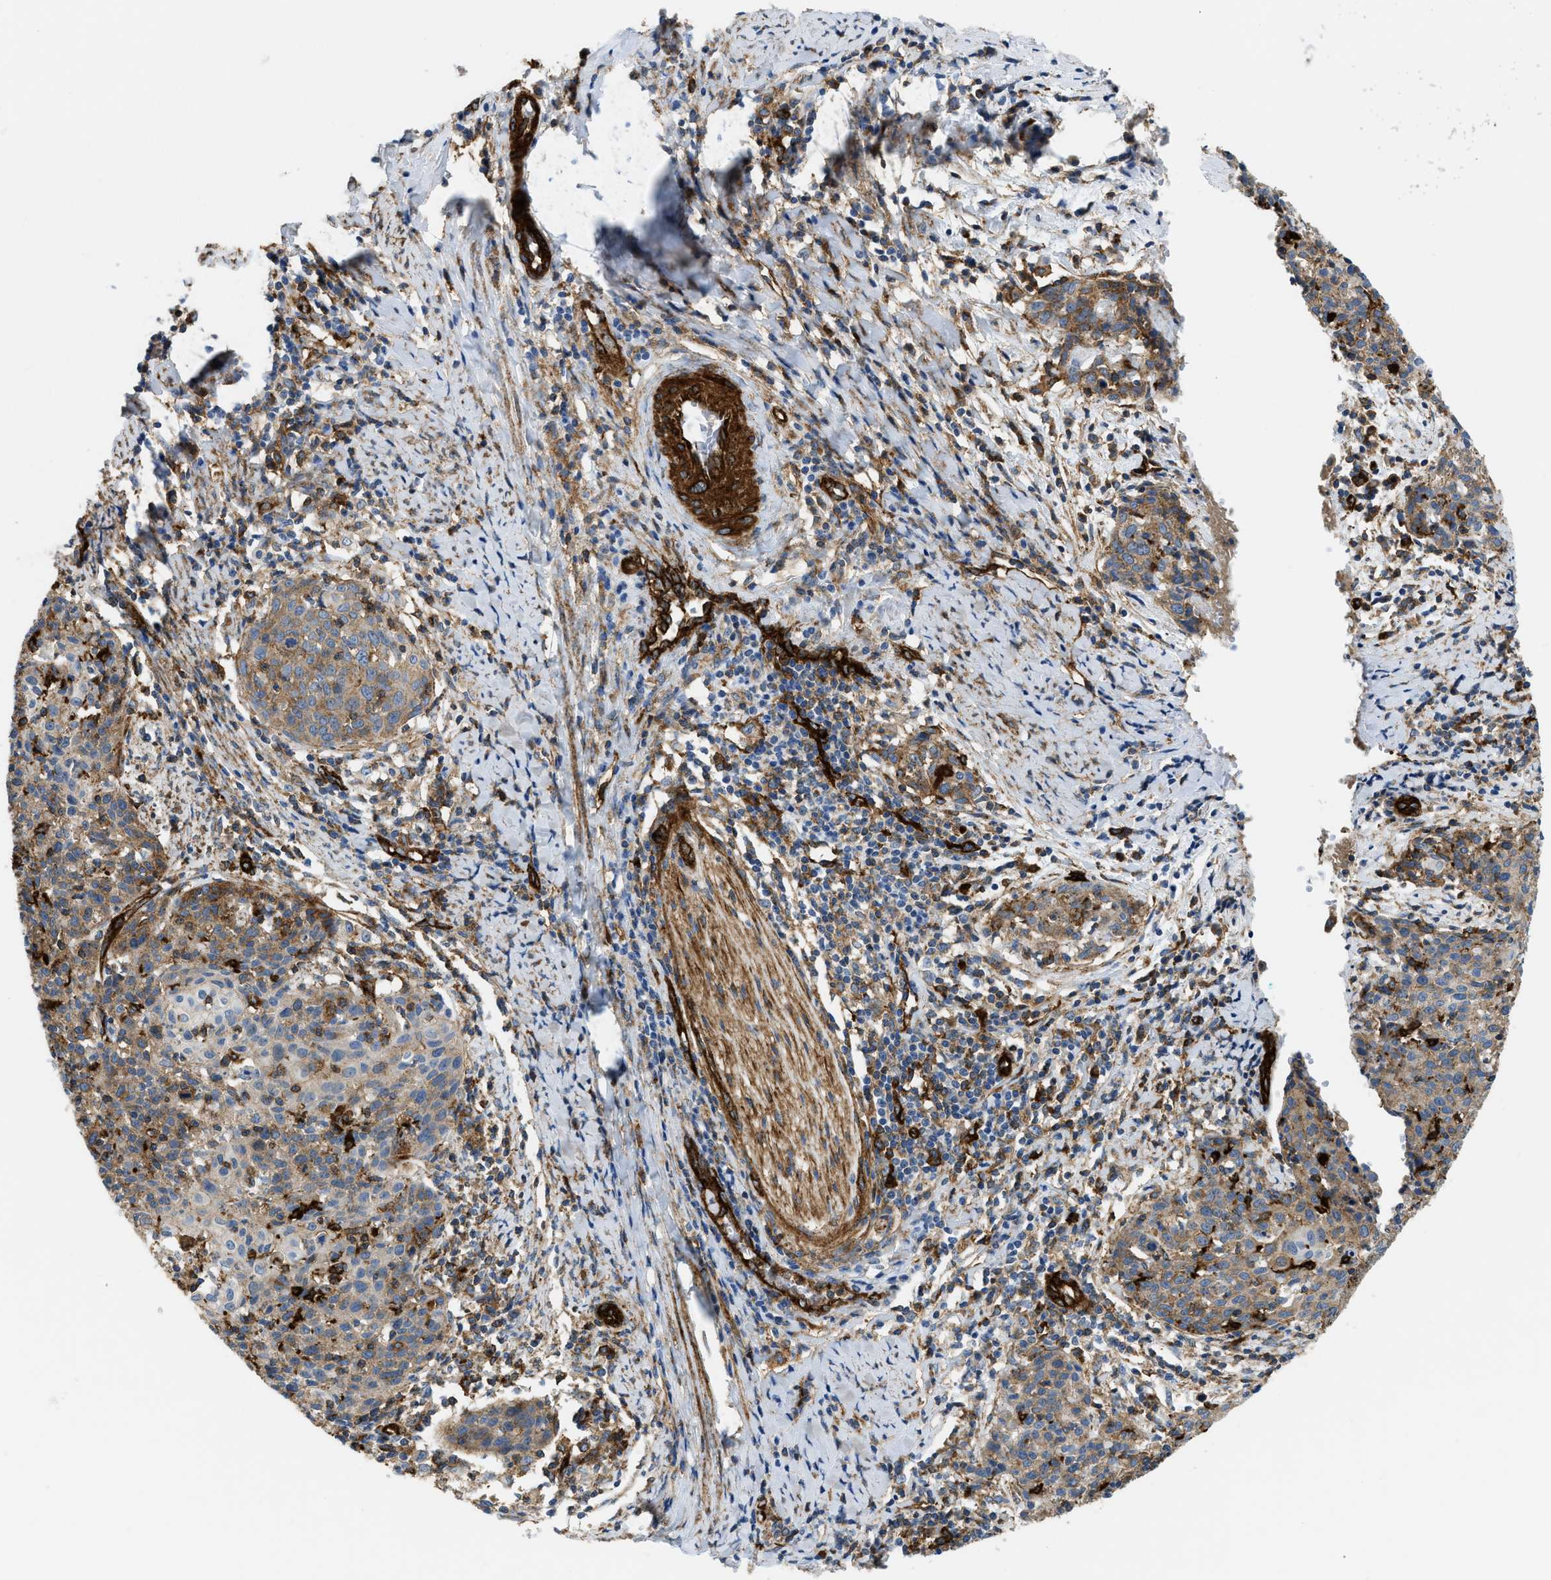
{"staining": {"intensity": "moderate", "quantity": ">75%", "location": "cytoplasmic/membranous"}, "tissue": "cervical cancer", "cell_type": "Tumor cells", "image_type": "cancer", "snomed": [{"axis": "morphology", "description": "Squamous cell carcinoma, NOS"}, {"axis": "topography", "description": "Cervix"}], "caption": "Immunohistochemical staining of human squamous cell carcinoma (cervical) demonstrates medium levels of moderate cytoplasmic/membranous positivity in approximately >75% of tumor cells.", "gene": "HIP1", "patient": {"sex": "female", "age": 38}}